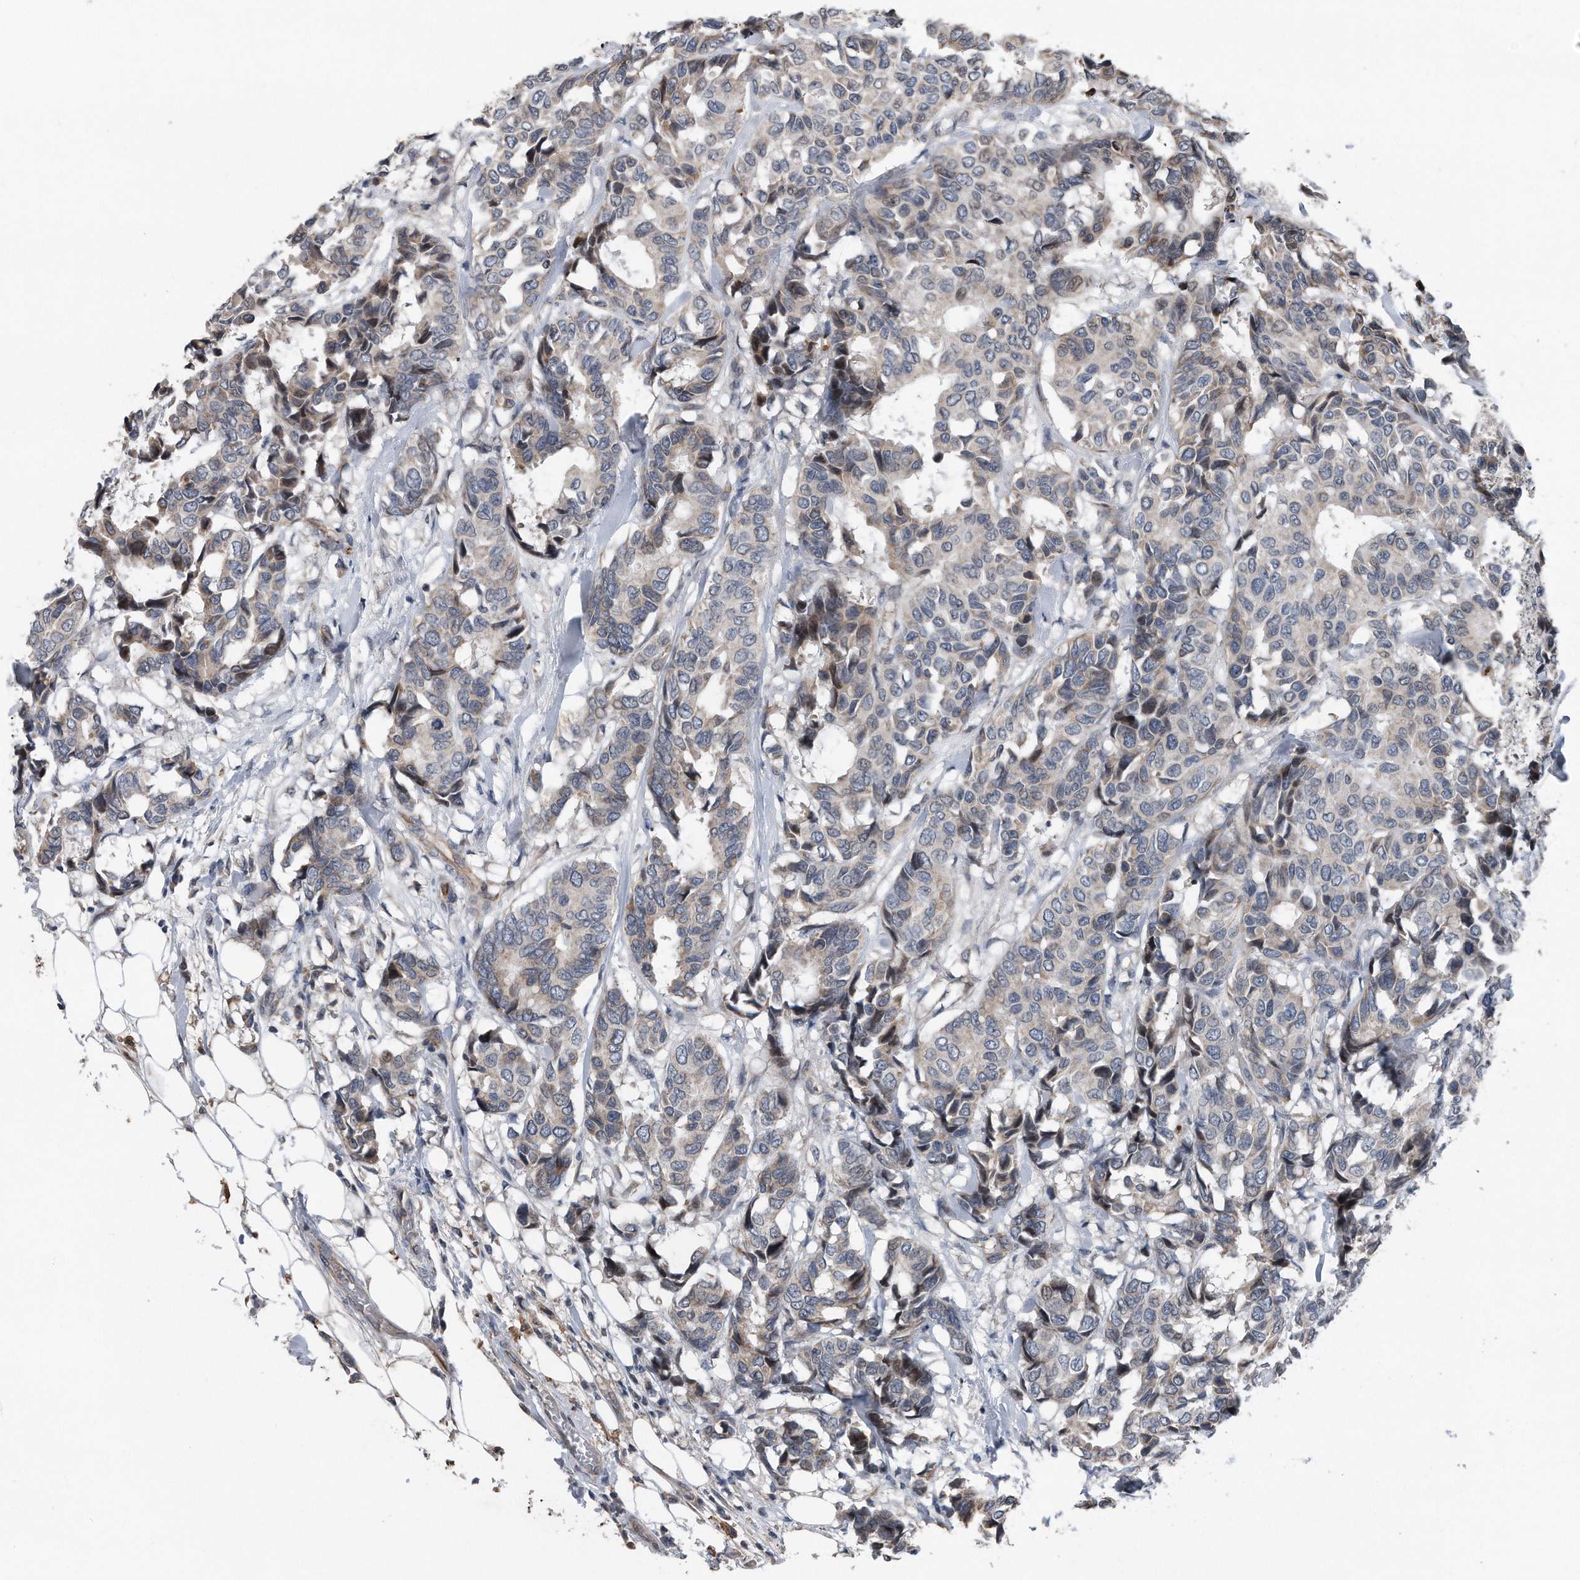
{"staining": {"intensity": "weak", "quantity": "<25%", "location": "cytoplasmic/membranous"}, "tissue": "breast cancer", "cell_type": "Tumor cells", "image_type": "cancer", "snomed": [{"axis": "morphology", "description": "Duct carcinoma"}, {"axis": "topography", "description": "Breast"}], "caption": "High magnification brightfield microscopy of breast infiltrating ductal carcinoma stained with DAB (3,3'-diaminobenzidine) (brown) and counterstained with hematoxylin (blue): tumor cells show no significant expression.", "gene": "DST", "patient": {"sex": "female", "age": 87}}